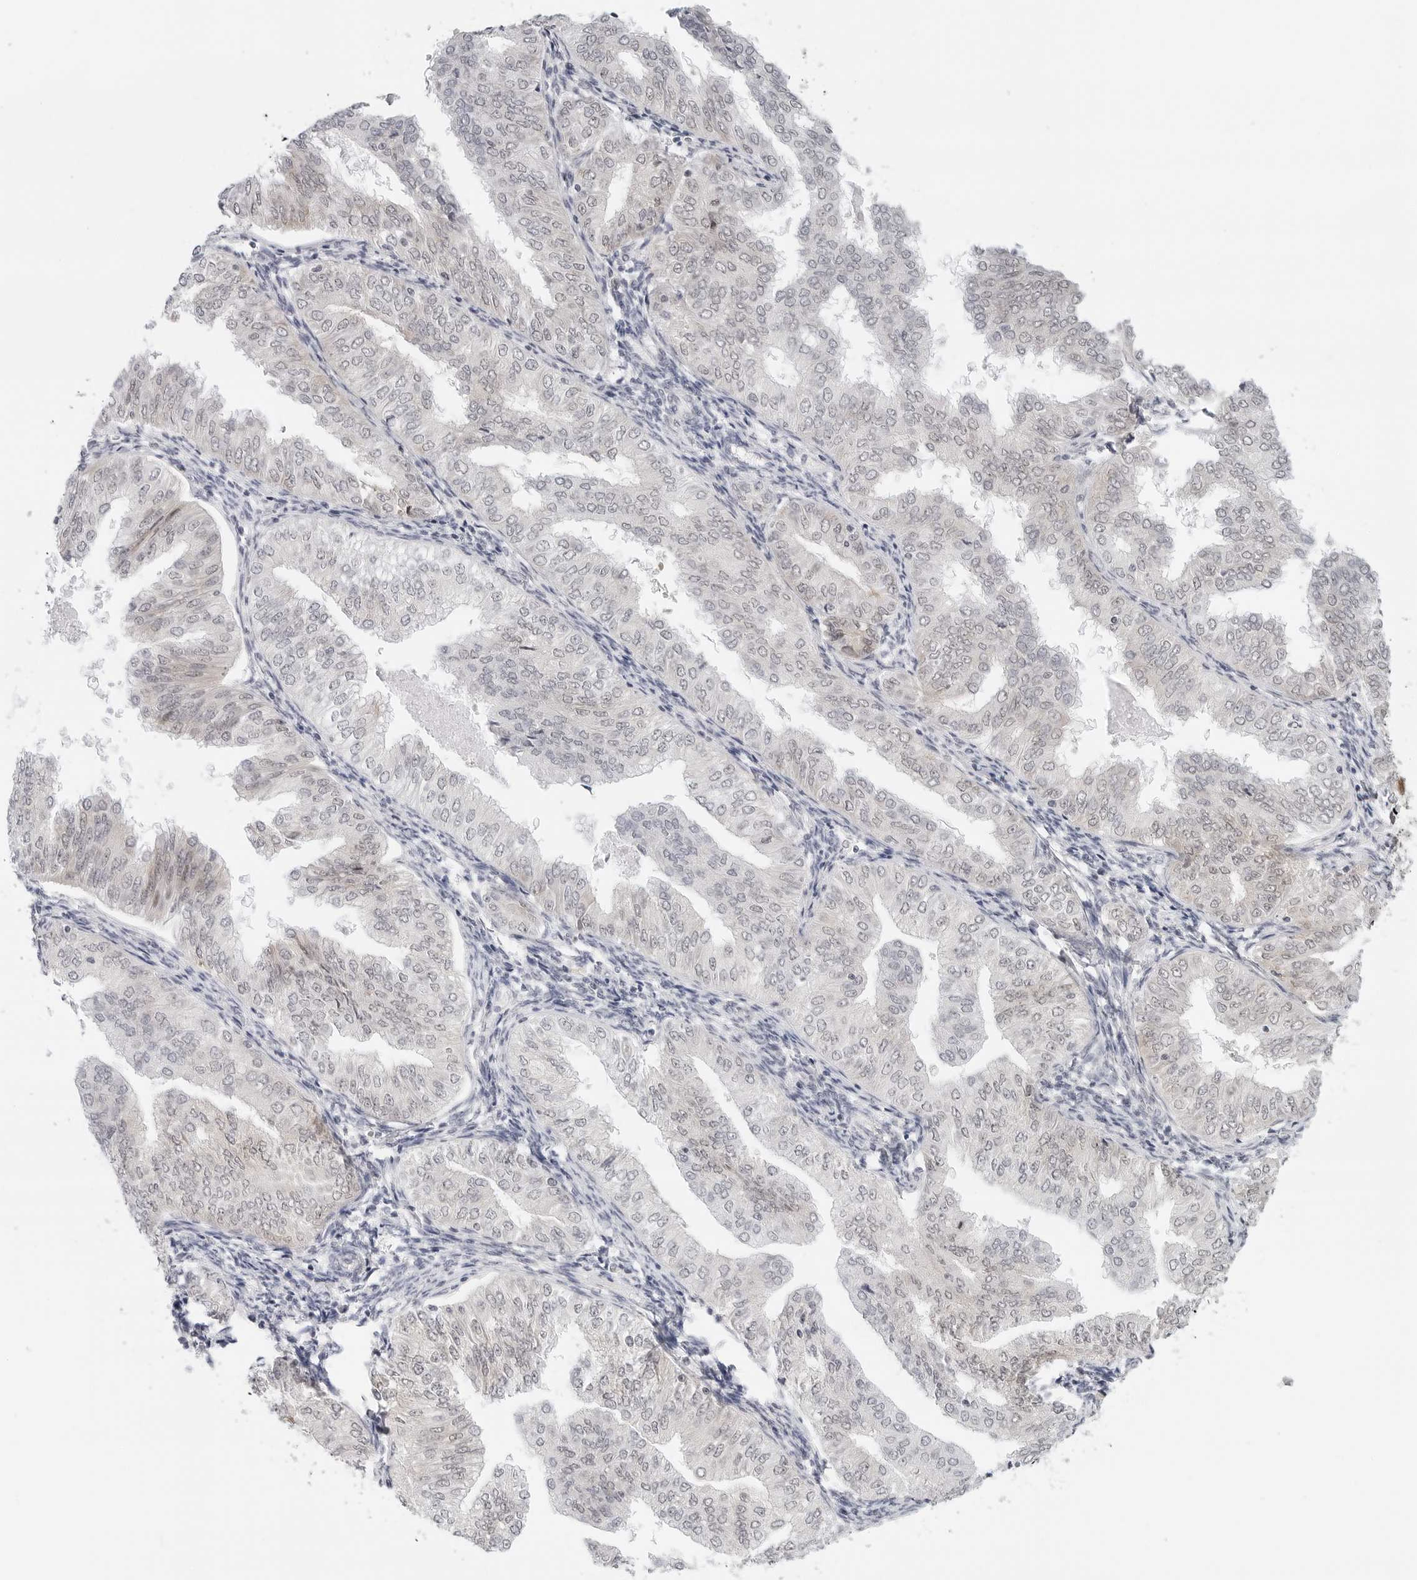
{"staining": {"intensity": "weak", "quantity": "<25%", "location": "cytoplasmic/membranous,nuclear"}, "tissue": "endometrial cancer", "cell_type": "Tumor cells", "image_type": "cancer", "snomed": [{"axis": "morphology", "description": "Normal tissue, NOS"}, {"axis": "morphology", "description": "Adenocarcinoma, NOS"}, {"axis": "topography", "description": "Endometrium"}], "caption": "Micrograph shows no protein staining in tumor cells of adenocarcinoma (endometrial) tissue.", "gene": "METAP1", "patient": {"sex": "female", "age": 53}}